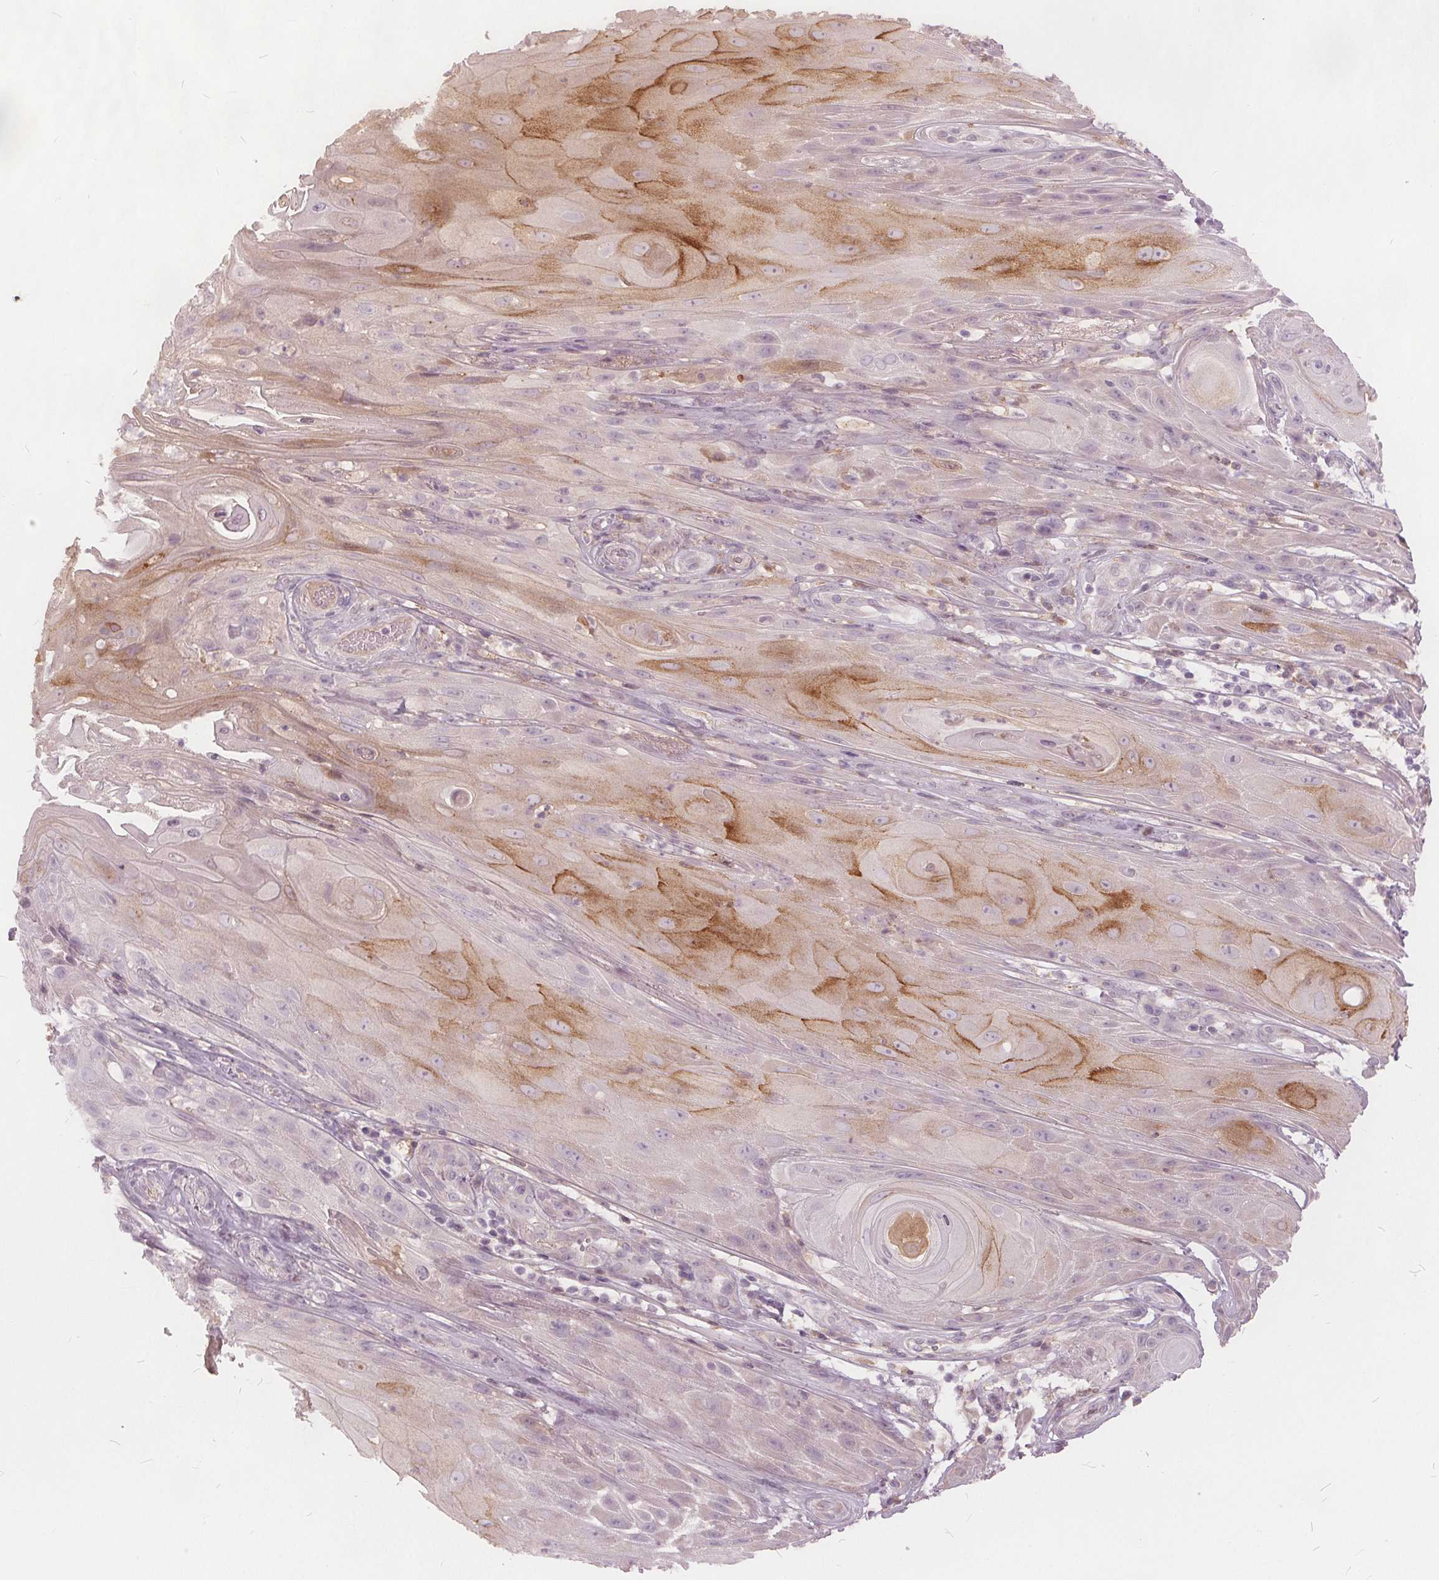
{"staining": {"intensity": "moderate", "quantity": "<25%", "location": "cytoplasmic/membranous"}, "tissue": "skin cancer", "cell_type": "Tumor cells", "image_type": "cancer", "snomed": [{"axis": "morphology", "description": "Squamous cell carcinoma, NOS"}, {"axis": "topography", "description": "Skin"}], "caption": "Moderate cytoplasmic/membranous staining for a protein is present in approximately <25% of tumor cells of skin cancer (squamous cell carcinoma) using IHC.", "gene": "KLK13", "patient": {"sex": "male", "age": 62}}